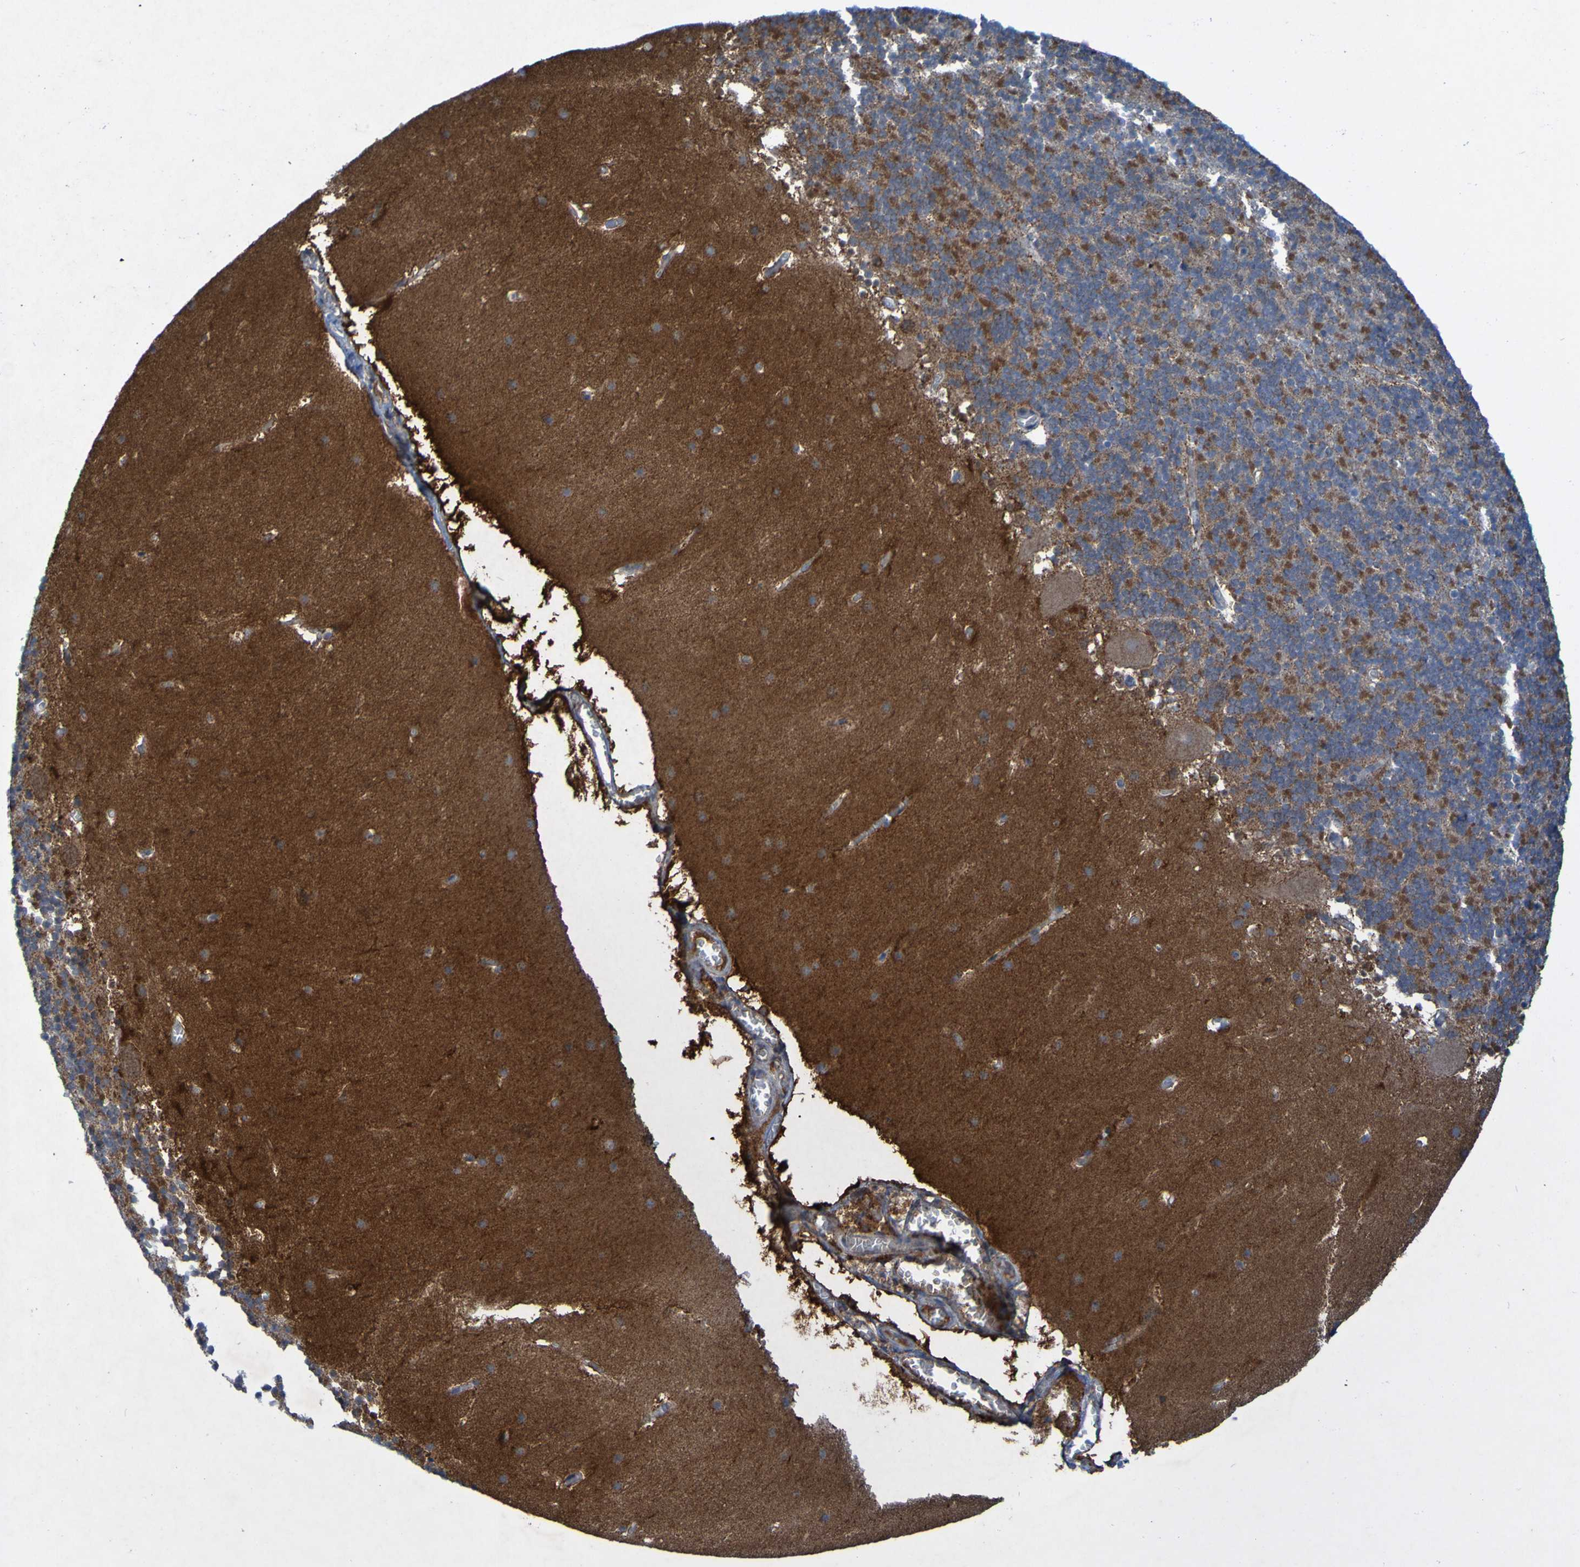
{"staining": {"intensity": "moderate", "quantity": "25%-75%", "location": "cytoplasmic/membranous"}, "tissue": "cerebellum", "cell_type": "Cells in granular layer", "image_type": "normal", "snomed": [{"axis": "morphology", "description": "Normal tissue, NOS"}, {"axis": "topography", "description": "Cerebellum"}], "caption": "Protein staining shows moderate cytoplasmic/membranous staining in approximately 25%-75% of cells in granular layer in unremarkable cerebellum.", "gene": "CCDC51", "patient": {"sex": "male", "age": 45}}